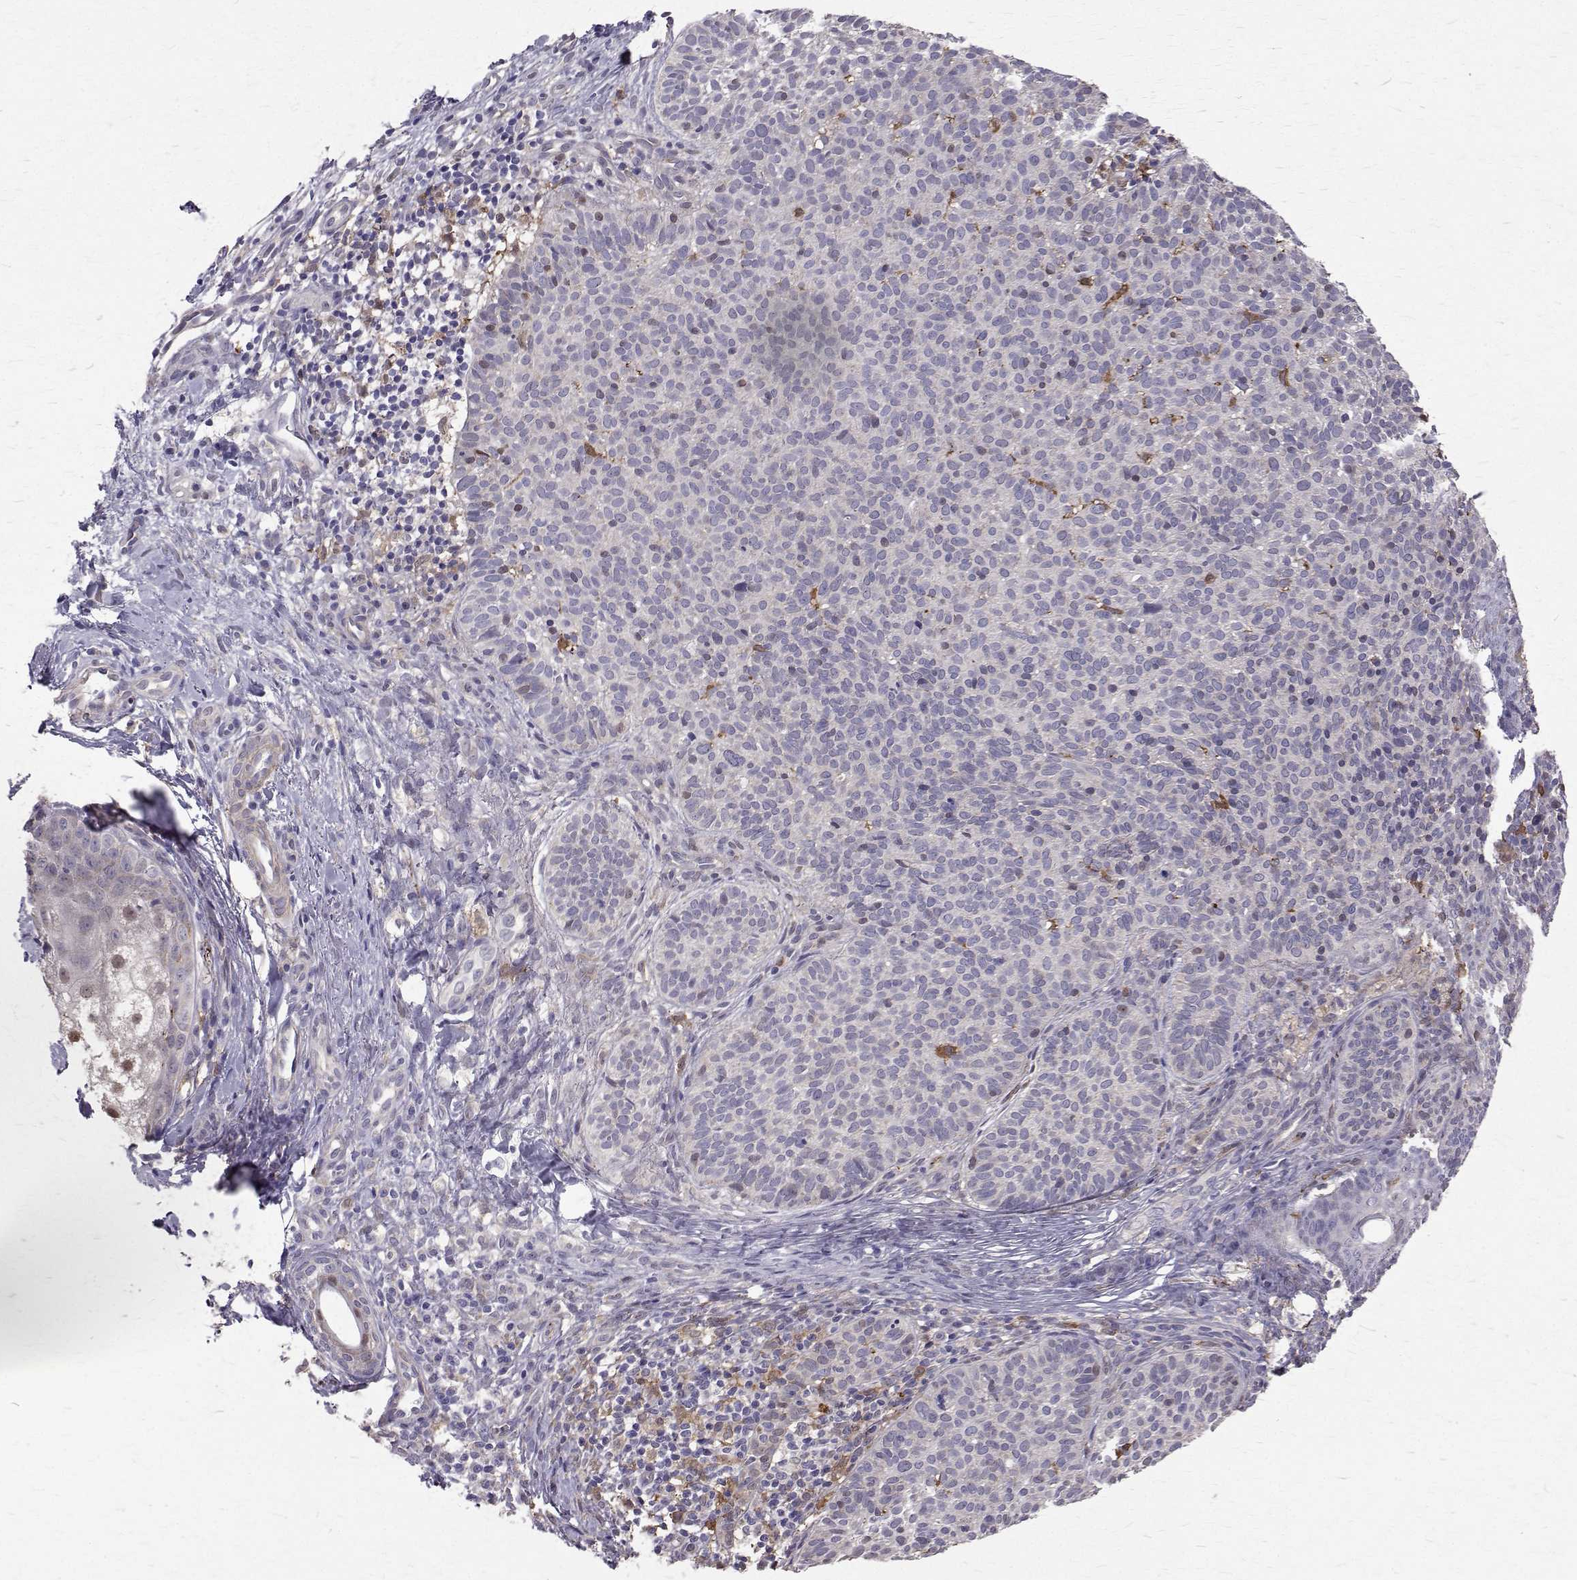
{"staining": {"intensity": "negative", "quantity": "none", "location": "none"}, "tissue": "skin cancer", "cell_type": "Tumor cells", "image_type": "cancer", "snomed": [{"axis": "morphology", "description": "Basal cell carcinoma"}, {"axis": "topography", "description": "Skin"}], "caption": "High power microscopy image of an IHC histopathology image of basal cell carcinoma (skin), revealing no significant positivity in tumor cells. (DAB (3,3'-diaminobenzidine) immunohistochemistry (IHC) with hematoxylin counter stain).", "gene": "CCDC89", "patient": {"sex": "male", "age": 57}}